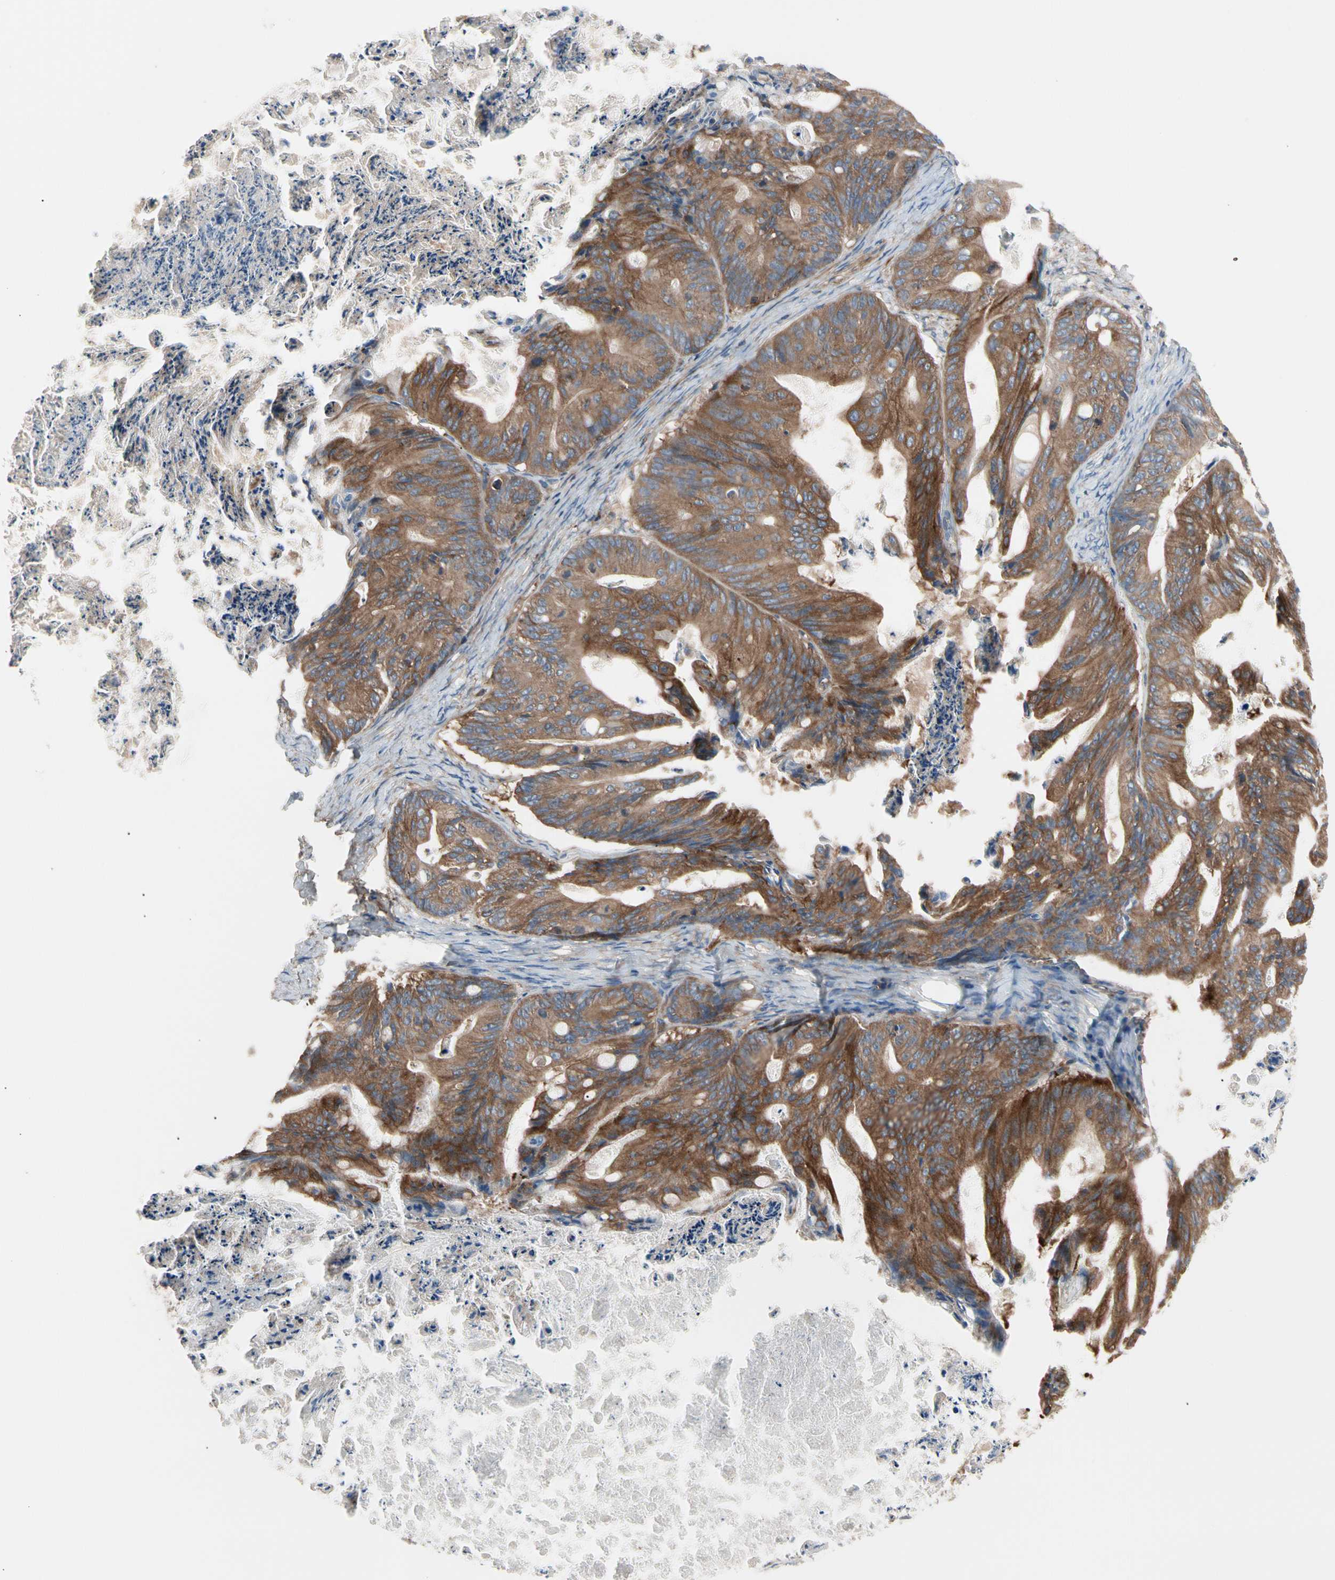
{"staining": {"intensity": "moderate", "quantity": ">75%", "location": "cytoplasmic/membranous"}, "tissue": "ovarian cancer", "cell_type": "Tumor cells", "image_type": "cancer", "snomed": [{"axis": "morphology", "description": "Cystadenocarcinoma, mucinous, NOS"}, {"axis": "topography", "description": "Ovary"}], "caption": "Immunohistochemistry (IHC) staining of ovarian mucinous cystadenocarcinoma, which exhibits medium levels of moderate cytoplasmic/membranous staining in about >75% of tumor cells indicating moderate cytoplasmic/membranous protein positivity. The staining was performed using DAB (3,3'-diaminobenzidine) (brown) for protein detection and nuclei were counterstained in hematoxylin (blue).", "gene": "ROCK1", "patient": {"sex": "female", "age": 37}}